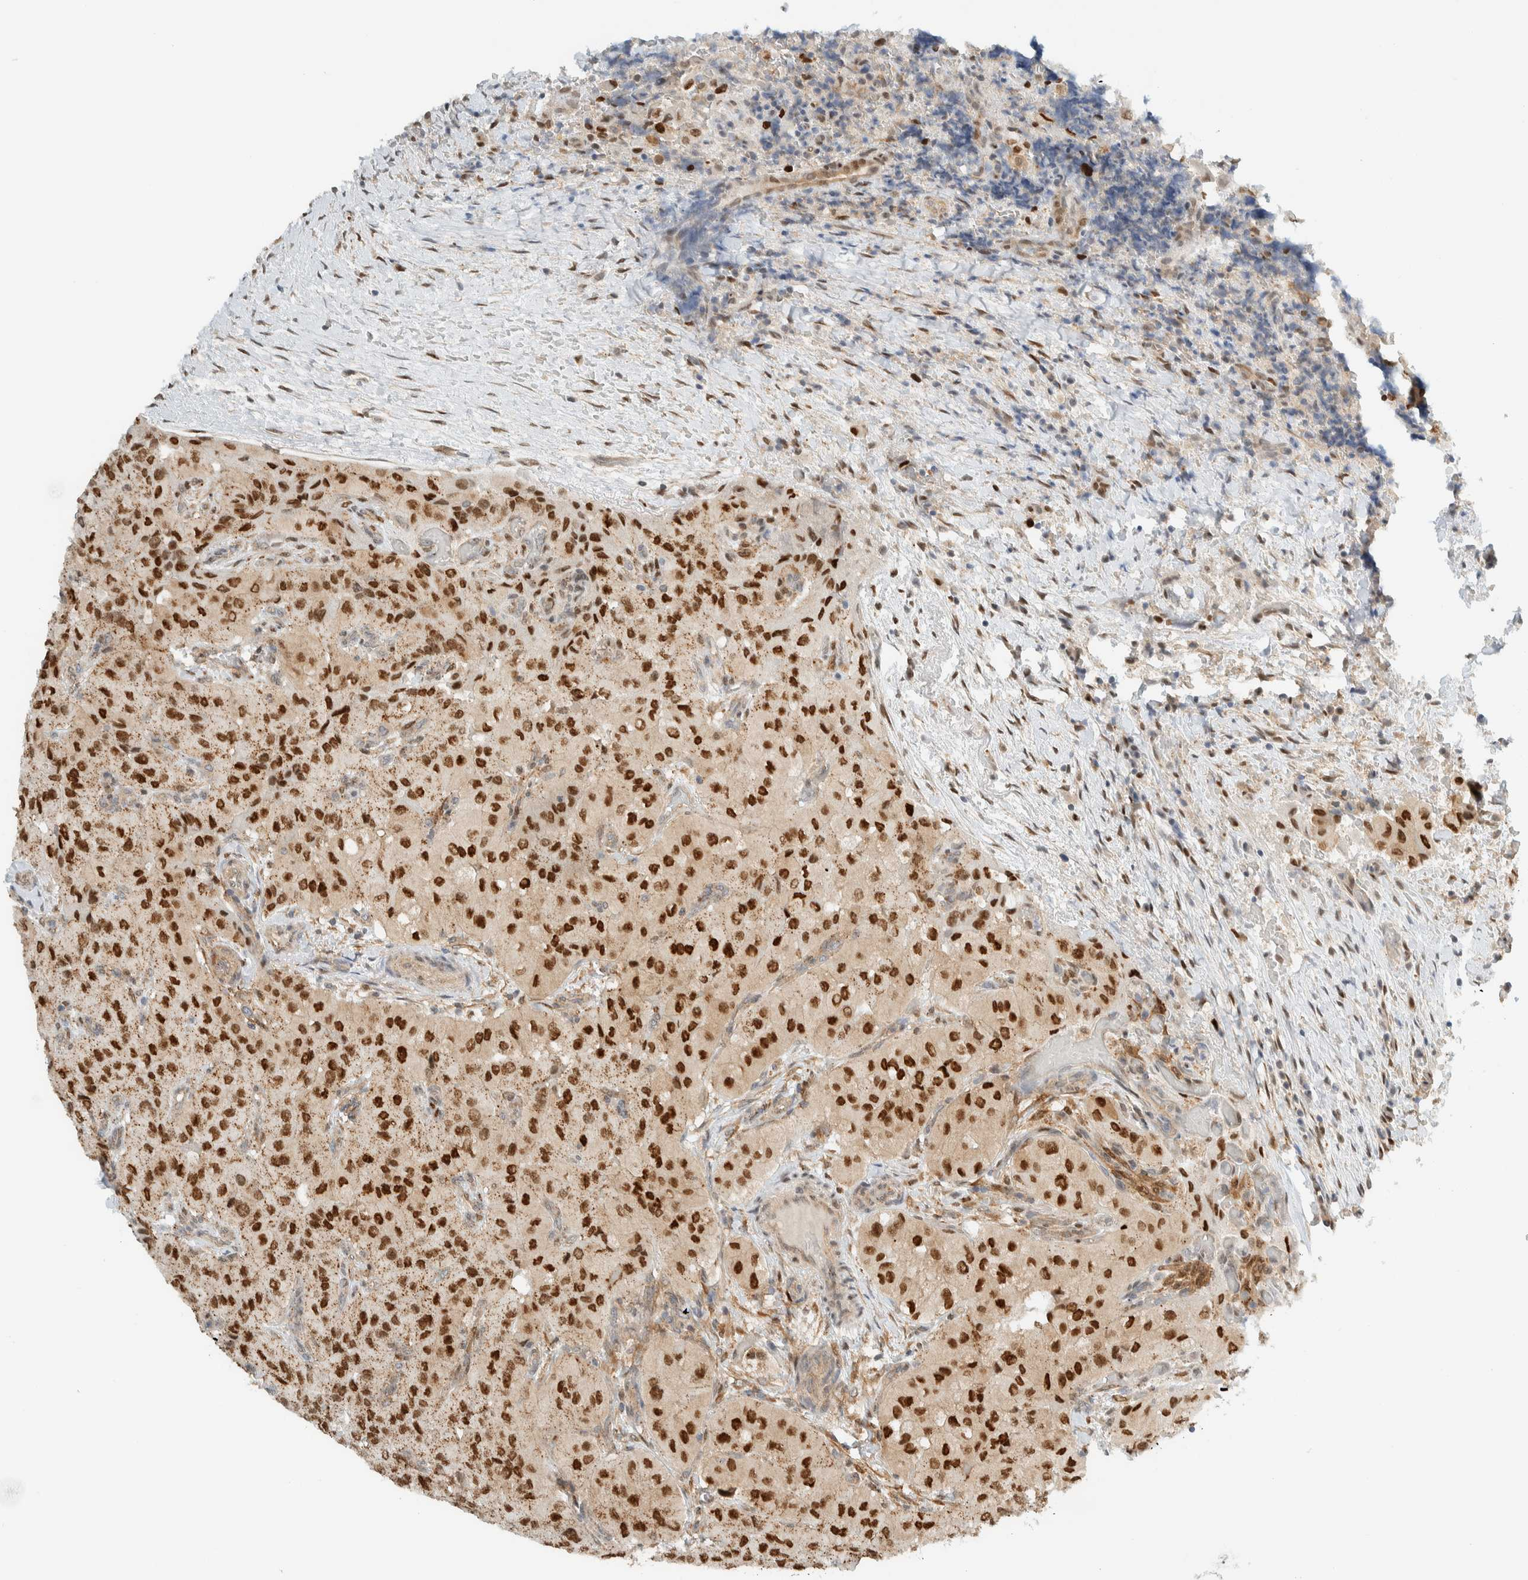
{"staining": {"intensity": "strong", "quantity": ">75%", "location": "nuclear"}, "tissue": "thyroid cancer", "cell_type": "Tumor cells", "image_type": "cancer", "snomed": [{"axis": "morphology", "description": "Papillary adenocarcinoma, NOS"}, {"axis": "topography", "description": "Thyroid gland"}], "caption": "This histopathology image shows immunohistochemistry (IHC) staining of human thyroid cancer, with high strong nuclear expression in approximately >75% of tumor cells.", "gene": "TFE3", "patient": {"sex": "female", "age": 59}}